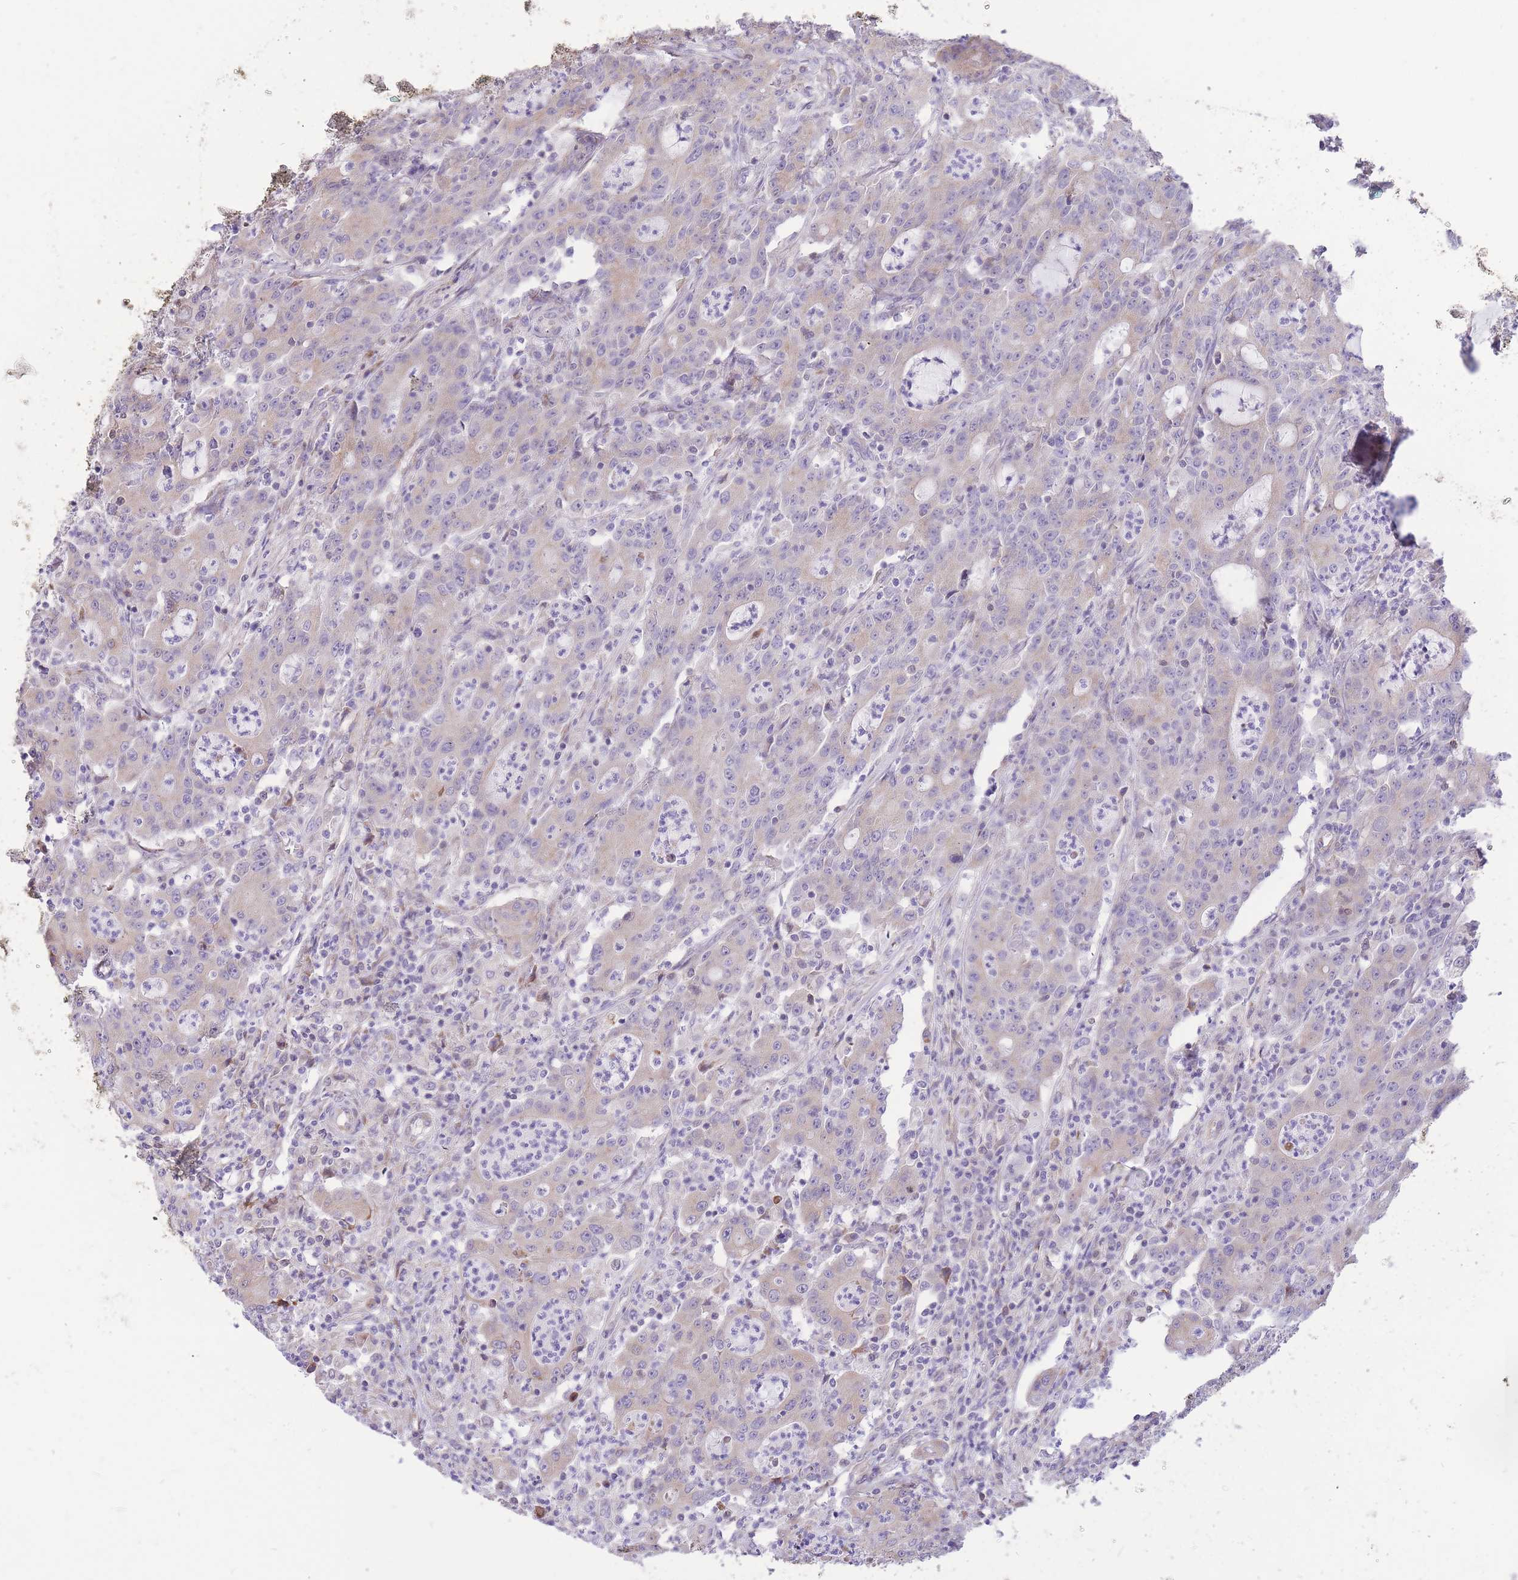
{"staining": {"intensity": "negative", "quantity": "none", "location": "none"}, "tissue": "colorectal cancer", "cell_type": "Tumor cells", "image_type": "cancer", "snomed": [{"axis": "morphology", "description": "Adenocarcinoma, NOS"}, {"axis": "topography", "description": "Colon"}], "caption": "An immunohistochemistry (IHC) micrograph of colorectal cancer (adenocarcinoma) is shown. There is no staining in tumor cells of colorectal cancer (adenocarcinoma).", "gene": "TOPAZ1", "patient": {"sex": "male", "age": 83}}